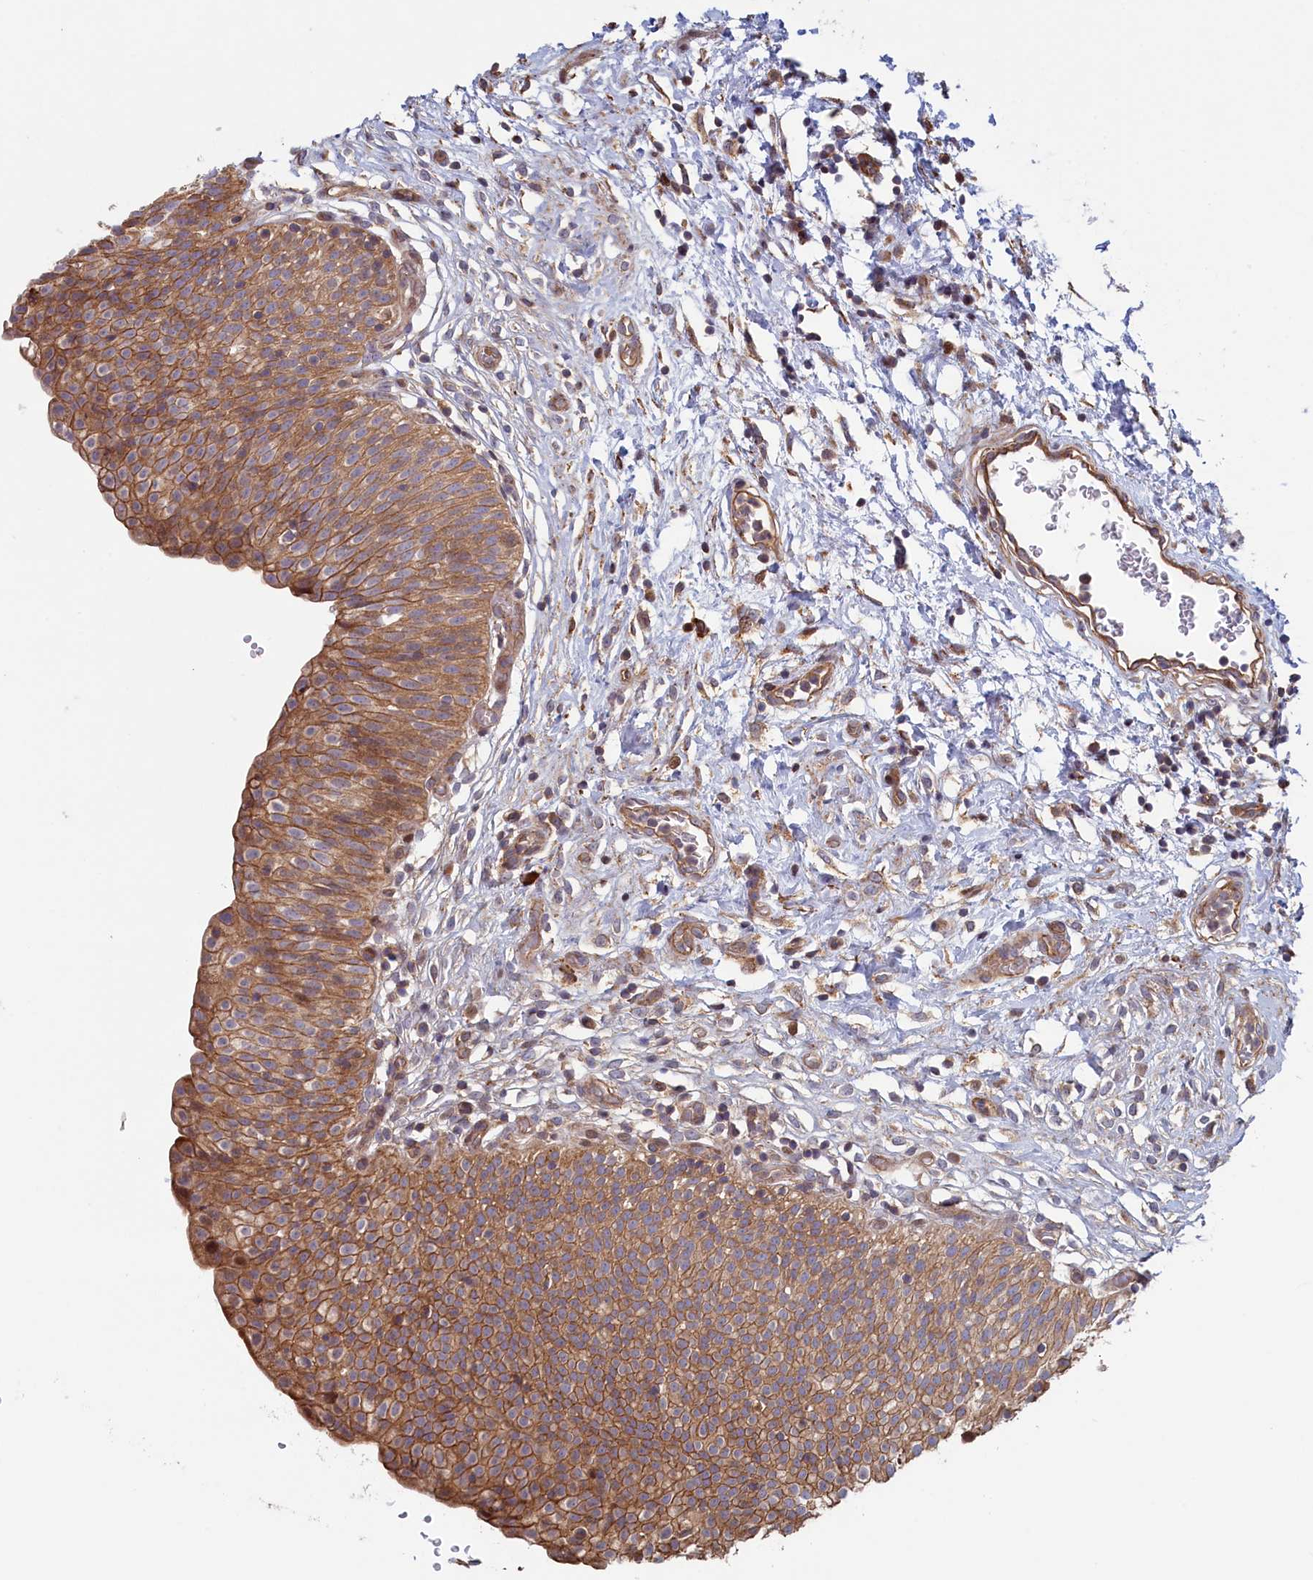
{"staining": {"intensity": "moderate", "quantity": ">75%", "location": "cytoplasmic/membranous"}, "tissue": "urinary bladder", "cell_type": "Urothelial cells", "image_type": "normal", "snomed": [{"axis": "morphology", "description": "Normal tissue, NOS"}, {"axis": "topography", "description": "Urinary bladder"}], "caption": "A high-resolution image shows IHC staining of benign urinary bladder, which displays moderate cytoplasmic/membranous expression in approximately >75% of urothelial cells. (Brightfield microscopy of DAB IHC at high magnification).", "gene": "RILPL1", "patient": {"sex": "male", "age": 55}}